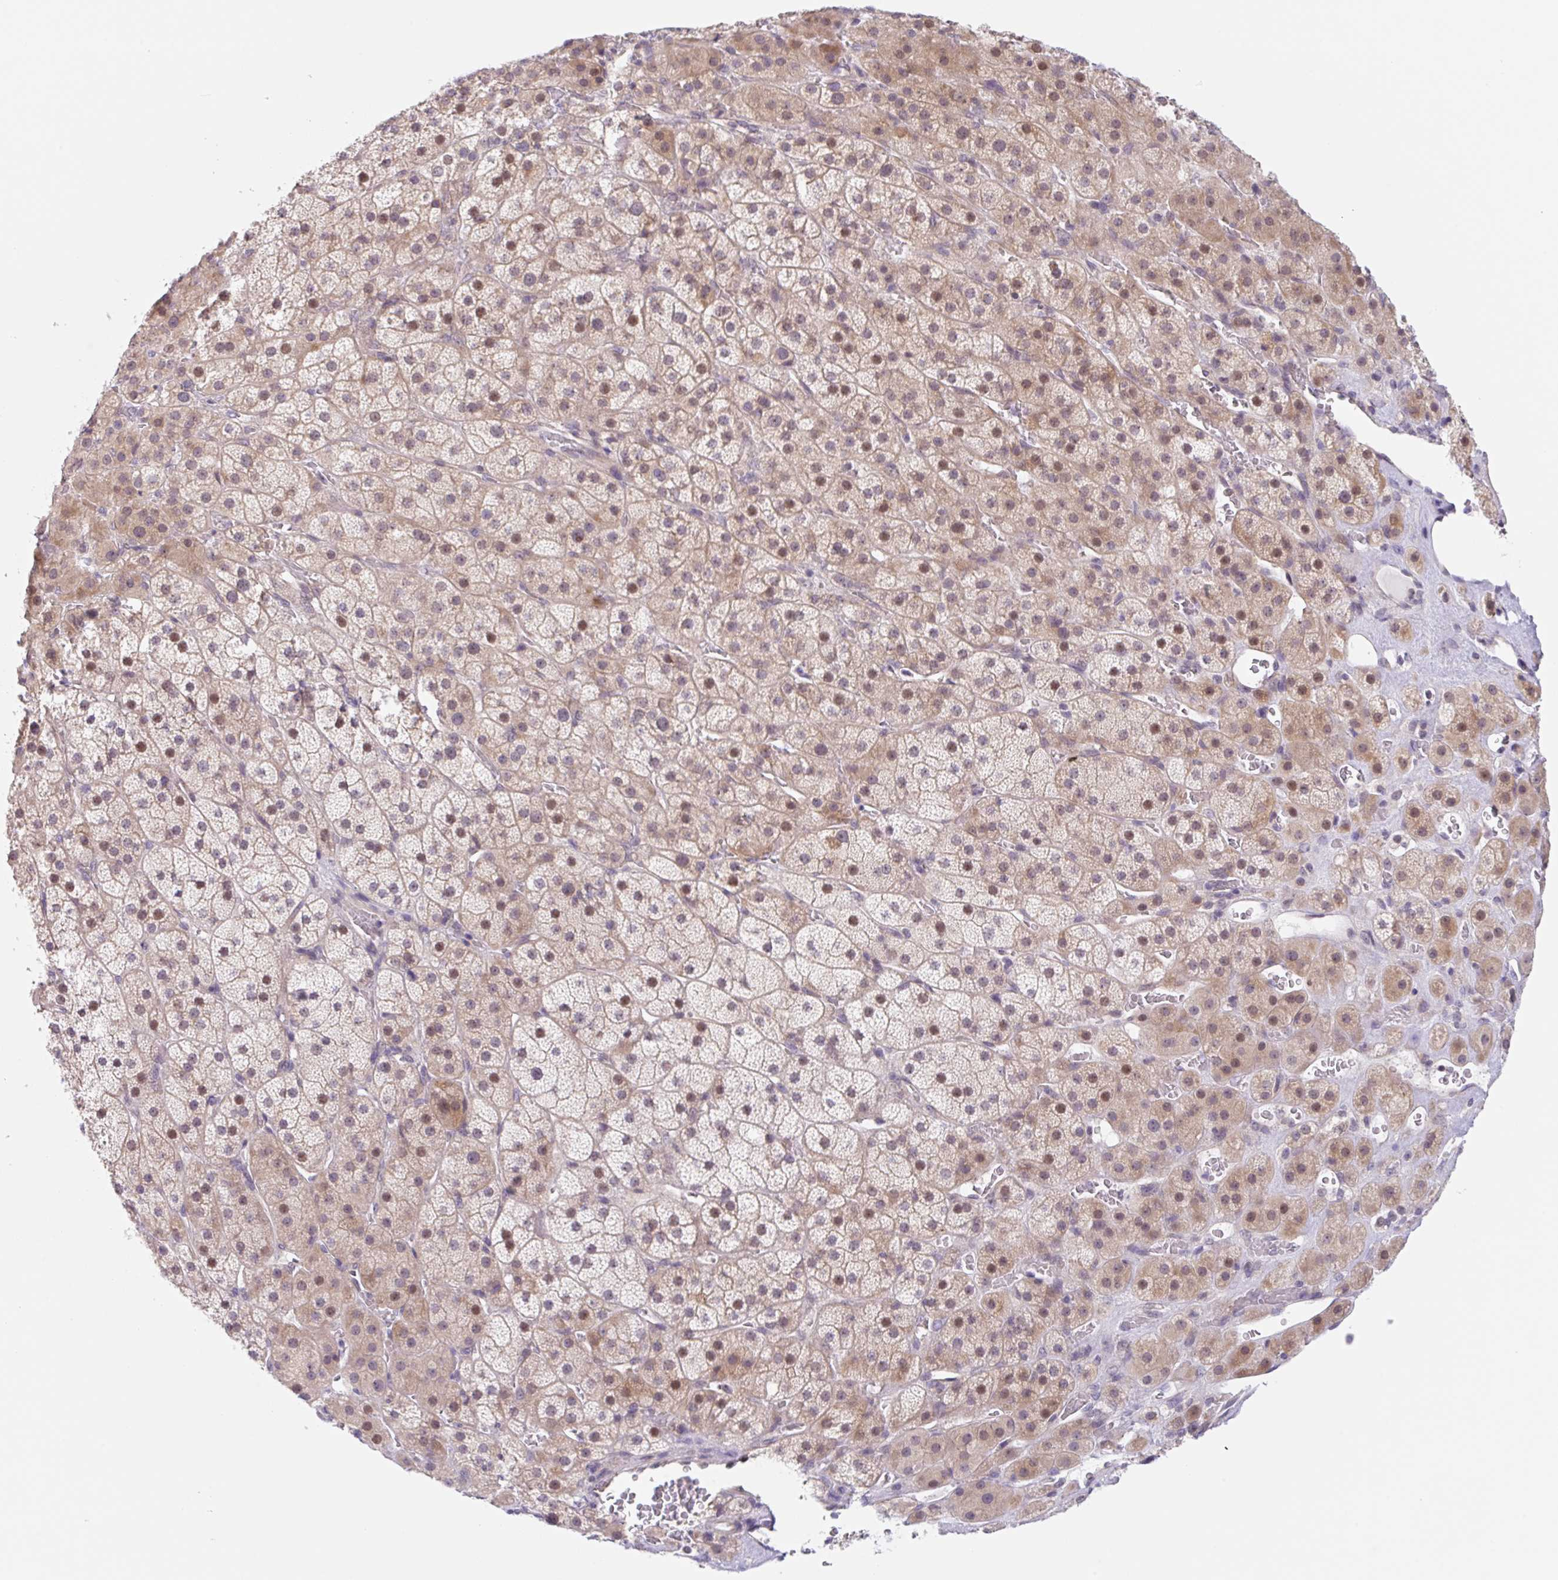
{"staining": {"intensity": "moderate", "quantity": "25%-75%", "location": "cytoplasmic/membranous,nuclear"}, "tissue": "adrenal gland", "cell_type": "Glandular cells", "image_type": "normal", "snomed": [{"axis": "morphology", "description": "Normal tissue, NOS"}, {"axis": "topography", "description": "Adrenal gland"}], "caption": "DAB (3,3'-diaminobenzidine) immunohistochemical staining of unremarkable adrenal gland demonstrates moderate cytoplasmic/membranous,nuclear protein positivity in approximately 25%-75% of glandular cells.", "gene": "TBPL2", "patient": {"sex": "male", "age": 57}}